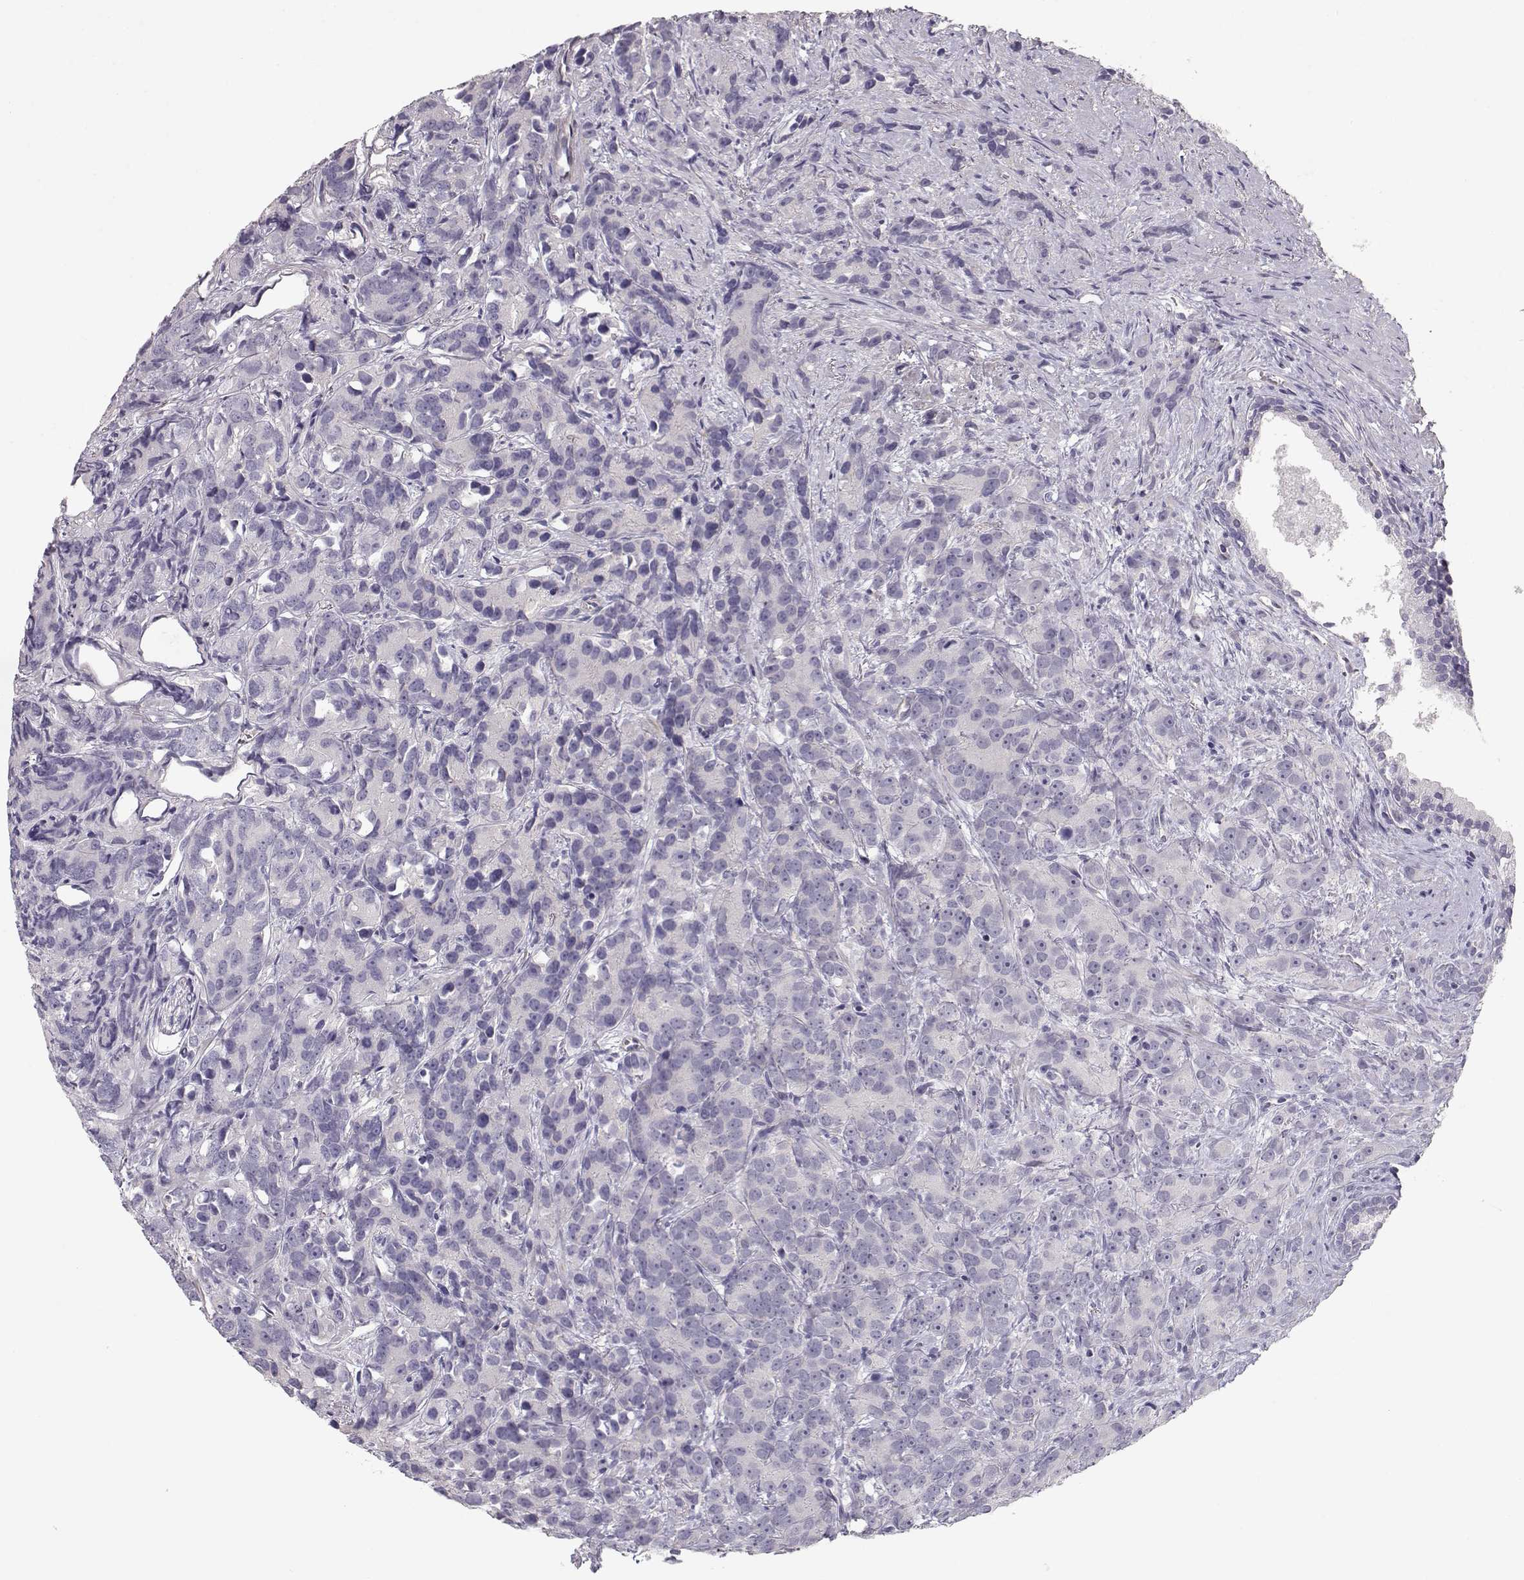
{"staining": {"intensity": "negative", "quantity": "none", "location": "none"}, "tissue": "prostate cancer", "cell_type": "Tumor cells", "image_type": "cancer", "snomed": [{"axis": "morphology", "description": "Adenocarcinoma, High grade"}, {"axis": "topography", "description": "Prostate"}], "caption": "IHC image of neoplastic tissue: human prostate cancer (high-grade adenocarcinoma) stained with DAB exhibits no significant protein staining in tumor cells.", "gene": "SLC18A1", "patient": {"sex": "male", "age": 90}}